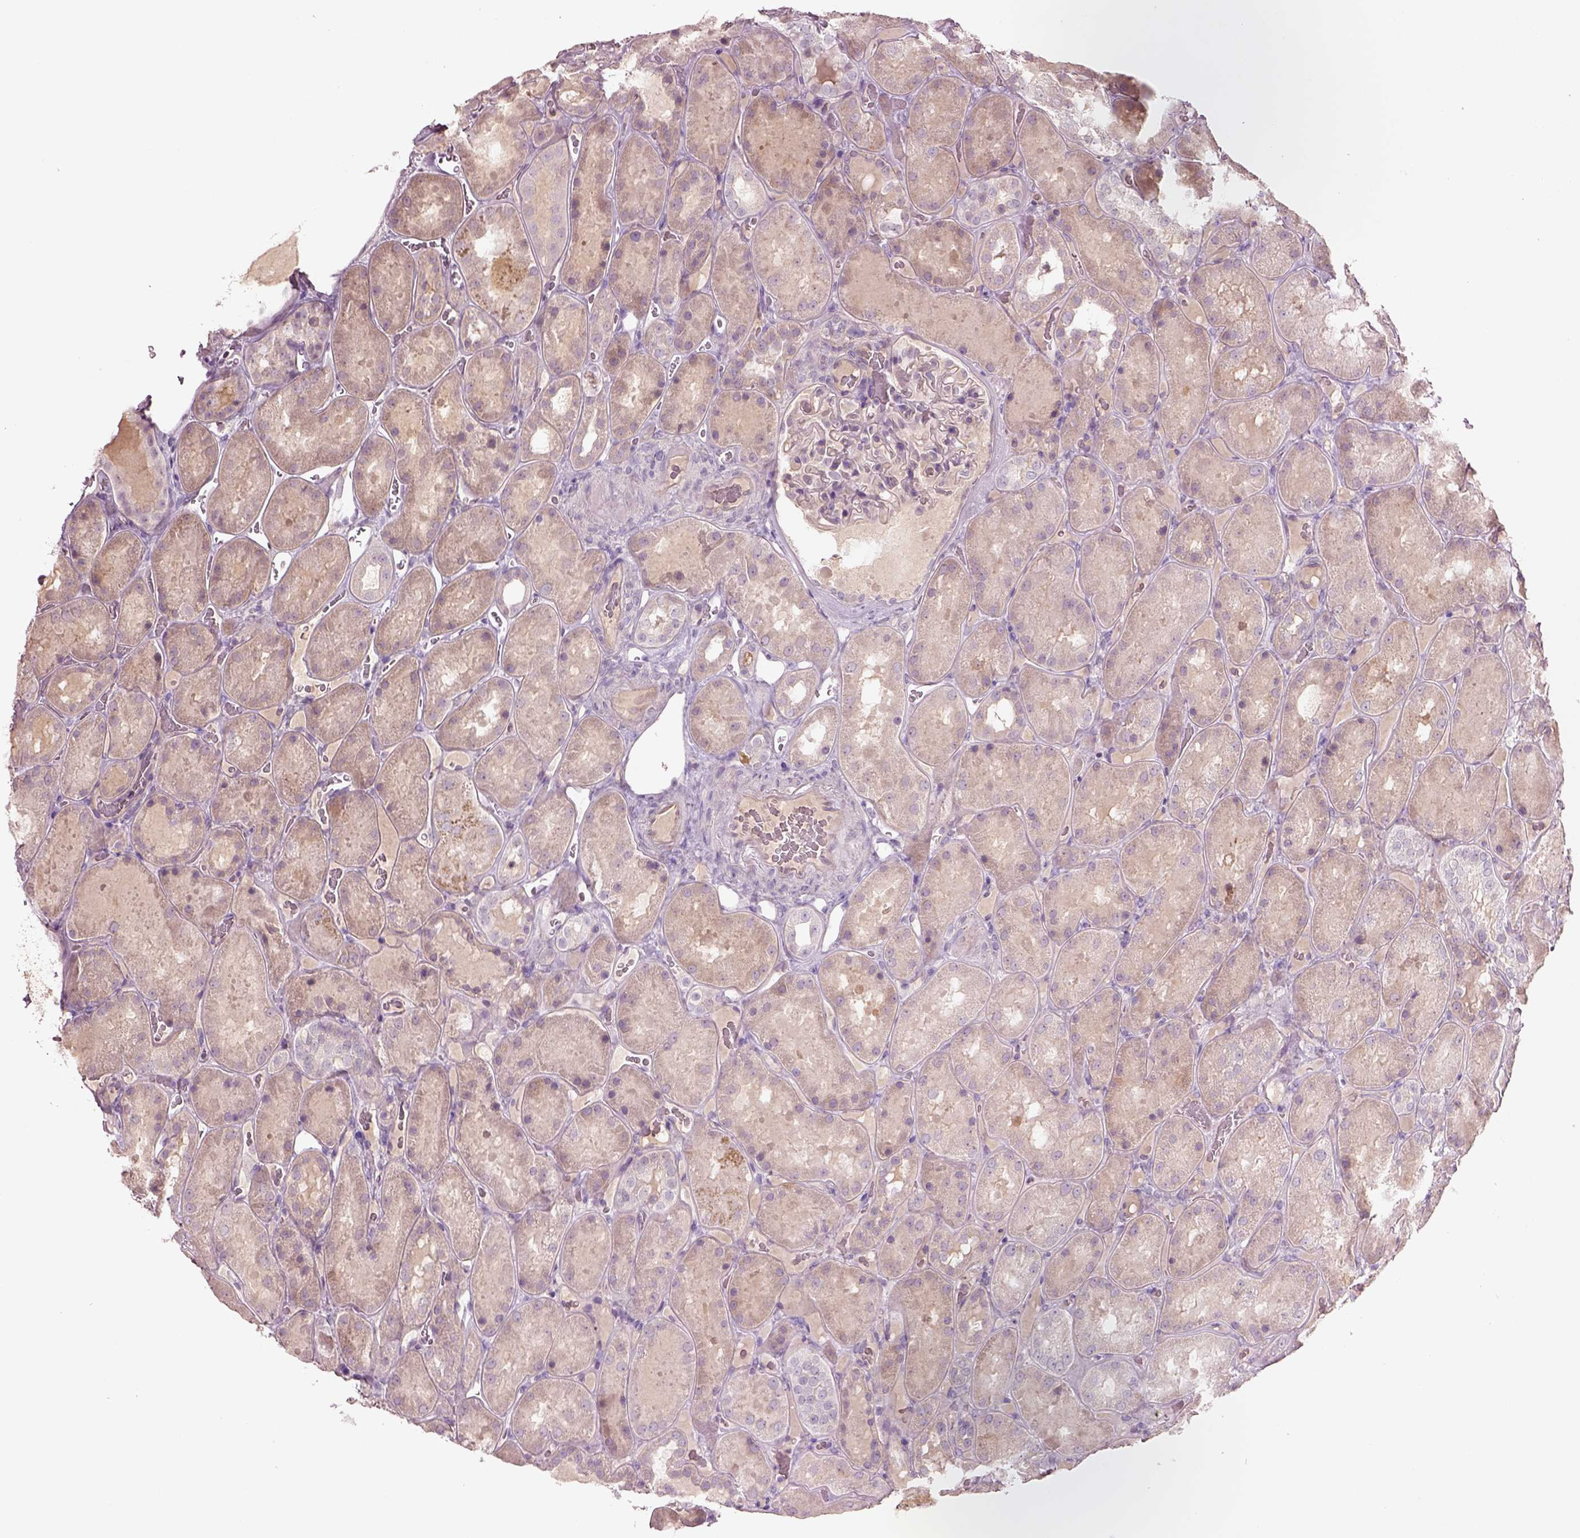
{"staining": {"intensity": "negative", "quantity": "none", "location": "none"}, "tissue": "kidney", "cell_type": "Cells in glomeruli", "image_type": "normal", "snomed": [{"axis": "morphology", "description": "Normal tissue, NOS"}, {"axis": "topography", "description": "Kidney"}], "caption": "Photomicrograph shows no significant protein positivity in cells in glomeruli of benign kidney.", "gene": "DUOXA2", "patient": {"sex": "male", "age": 73}}